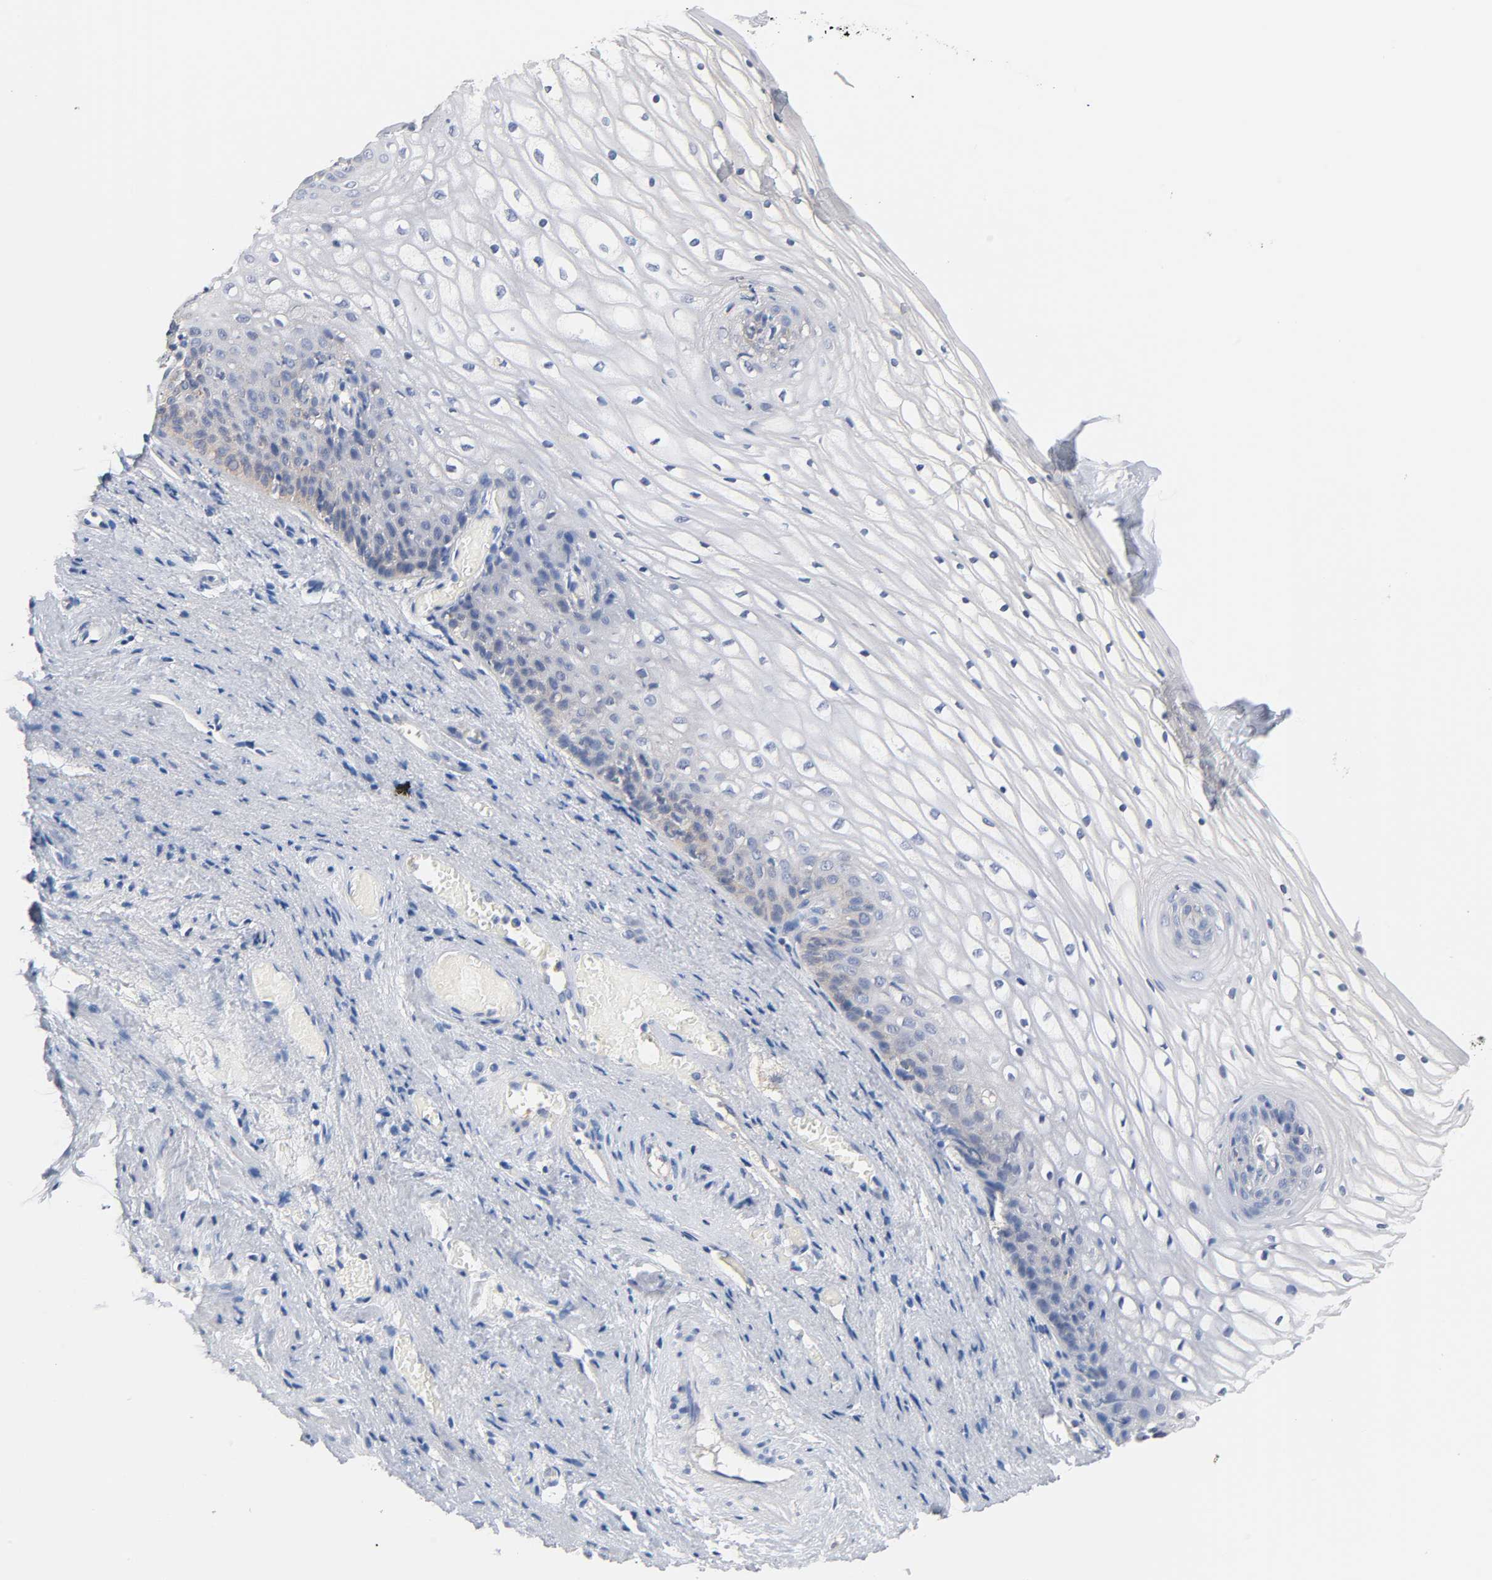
{"staining": {"intensity": "weak", "quantity": "<25%", "location": "cytoplasmic/membranous"}, "tissue": "vagina", "cell_type": "Squamous epithelial cells", "image_type": "normal", "snomed": [{"axis": "morphology", "description": "Normal tissue, NOS"}, {"axis": "topography", "description": "Vagina"}], "caption": "IHC micrograph of benign vagina stained for a protein (brown), which exhibits no expression in squamous epithelial cells. The staining was performed using DAB to visualize the protein expression in brown, while the nuclei were stained in blue with hematoxylin (Magnification: 20x).", "gene": "MALT1", "patient": {"sex": "female", "age": 34}}